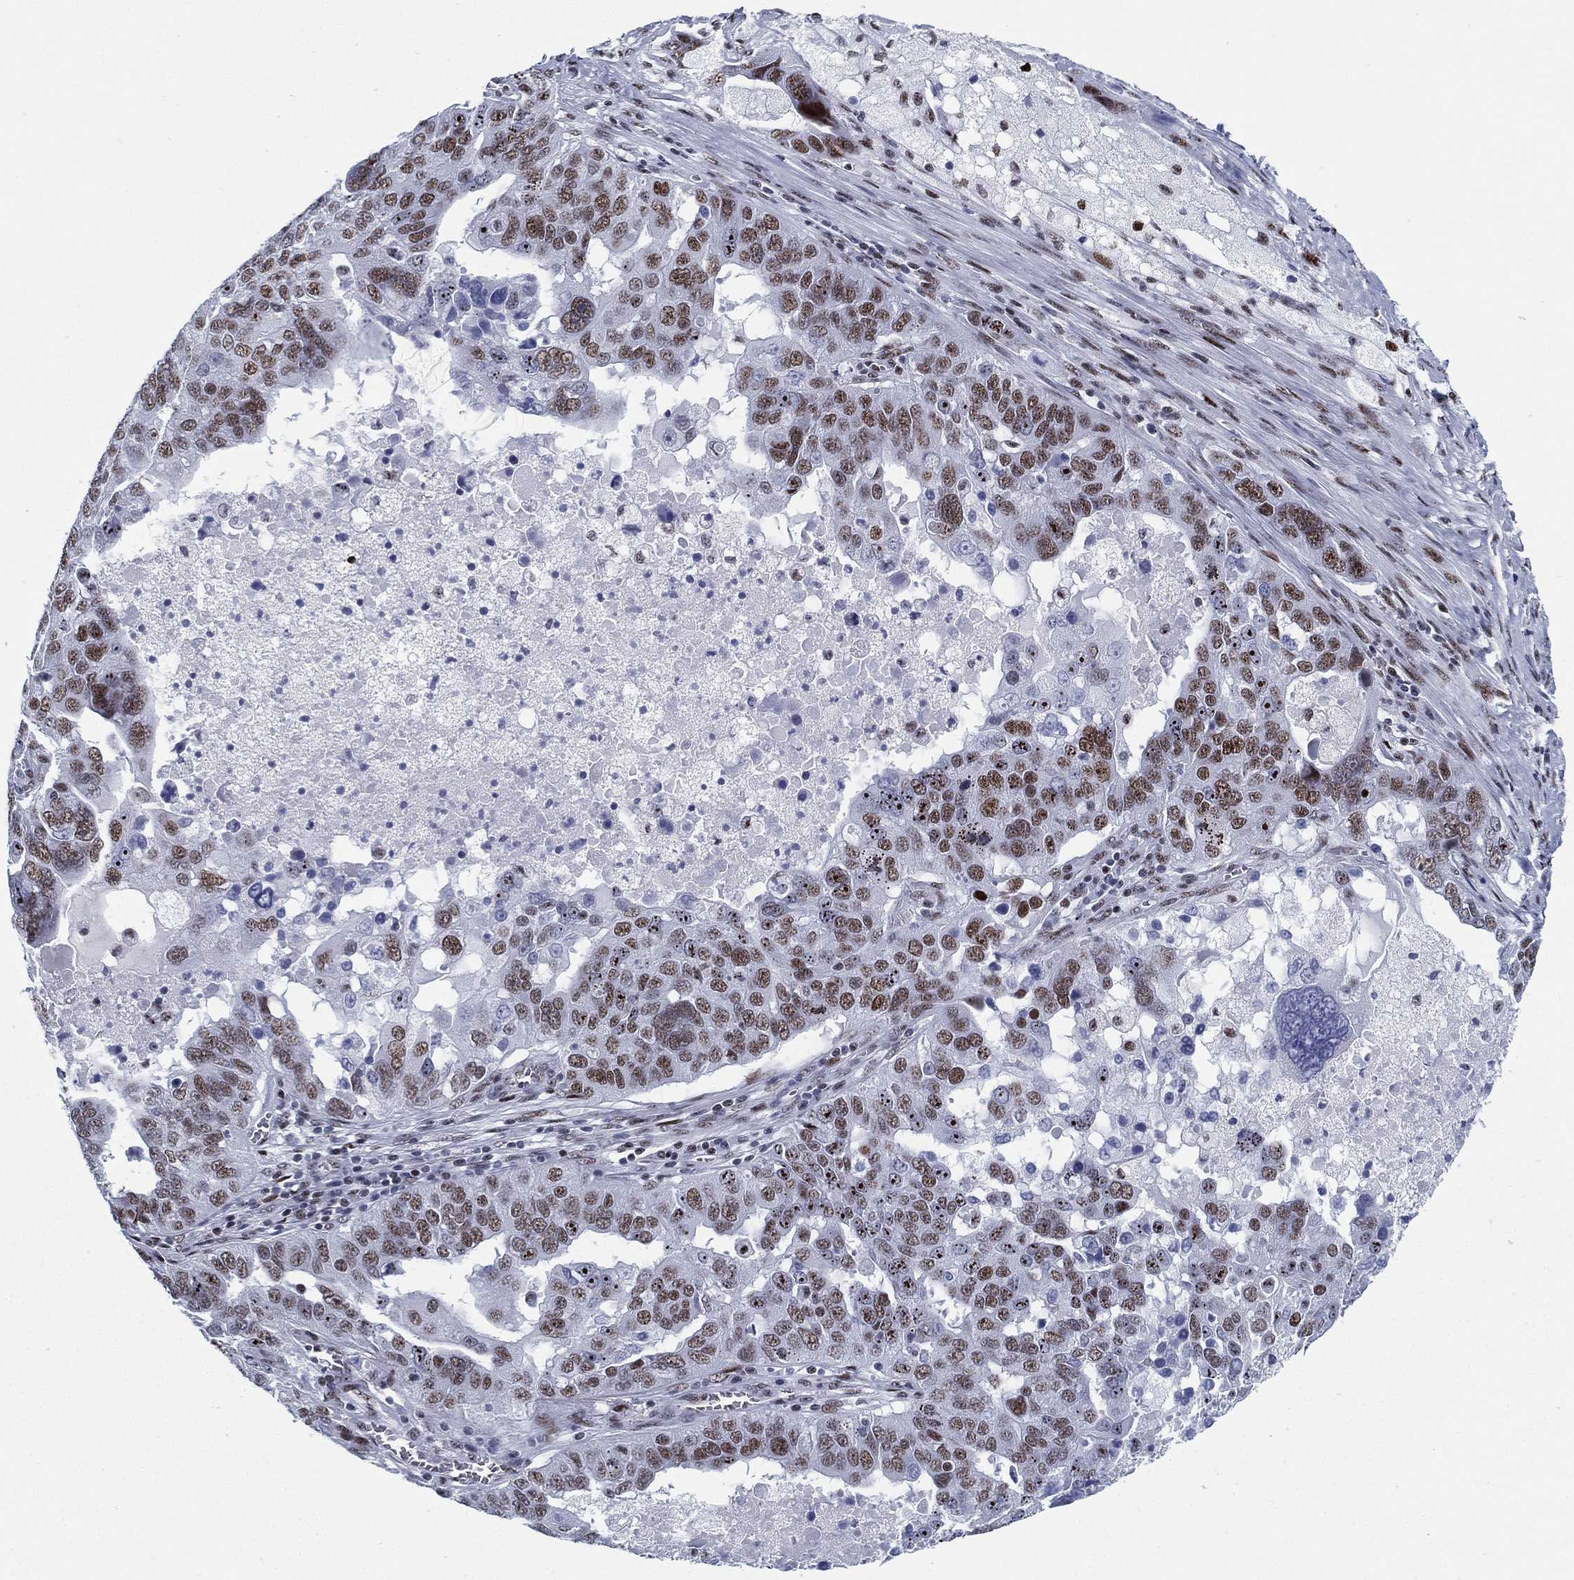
{"staining": {"intensity": "moderate", "quantity": "25%-75%", "location": "nuclear"}, "tissue": "ovarian cancer", "cell_type": "Tumor cells", "image_type": "cancer", "snomed": [{"axis": "morphology", "description": "Carcinoma, endometroid"}, {"axis": "topography", "description": "Soft tissue"}, {"axis": "topography", "description": "Ovary"}], "caption": "An image of human endometroid carcinoma (ovarian) stained for a protein demonstrates moderate nuclear brown staining in tumor cells.", "gene": "CYB561D2", "patient": {"sex": "female", "age": 52}}